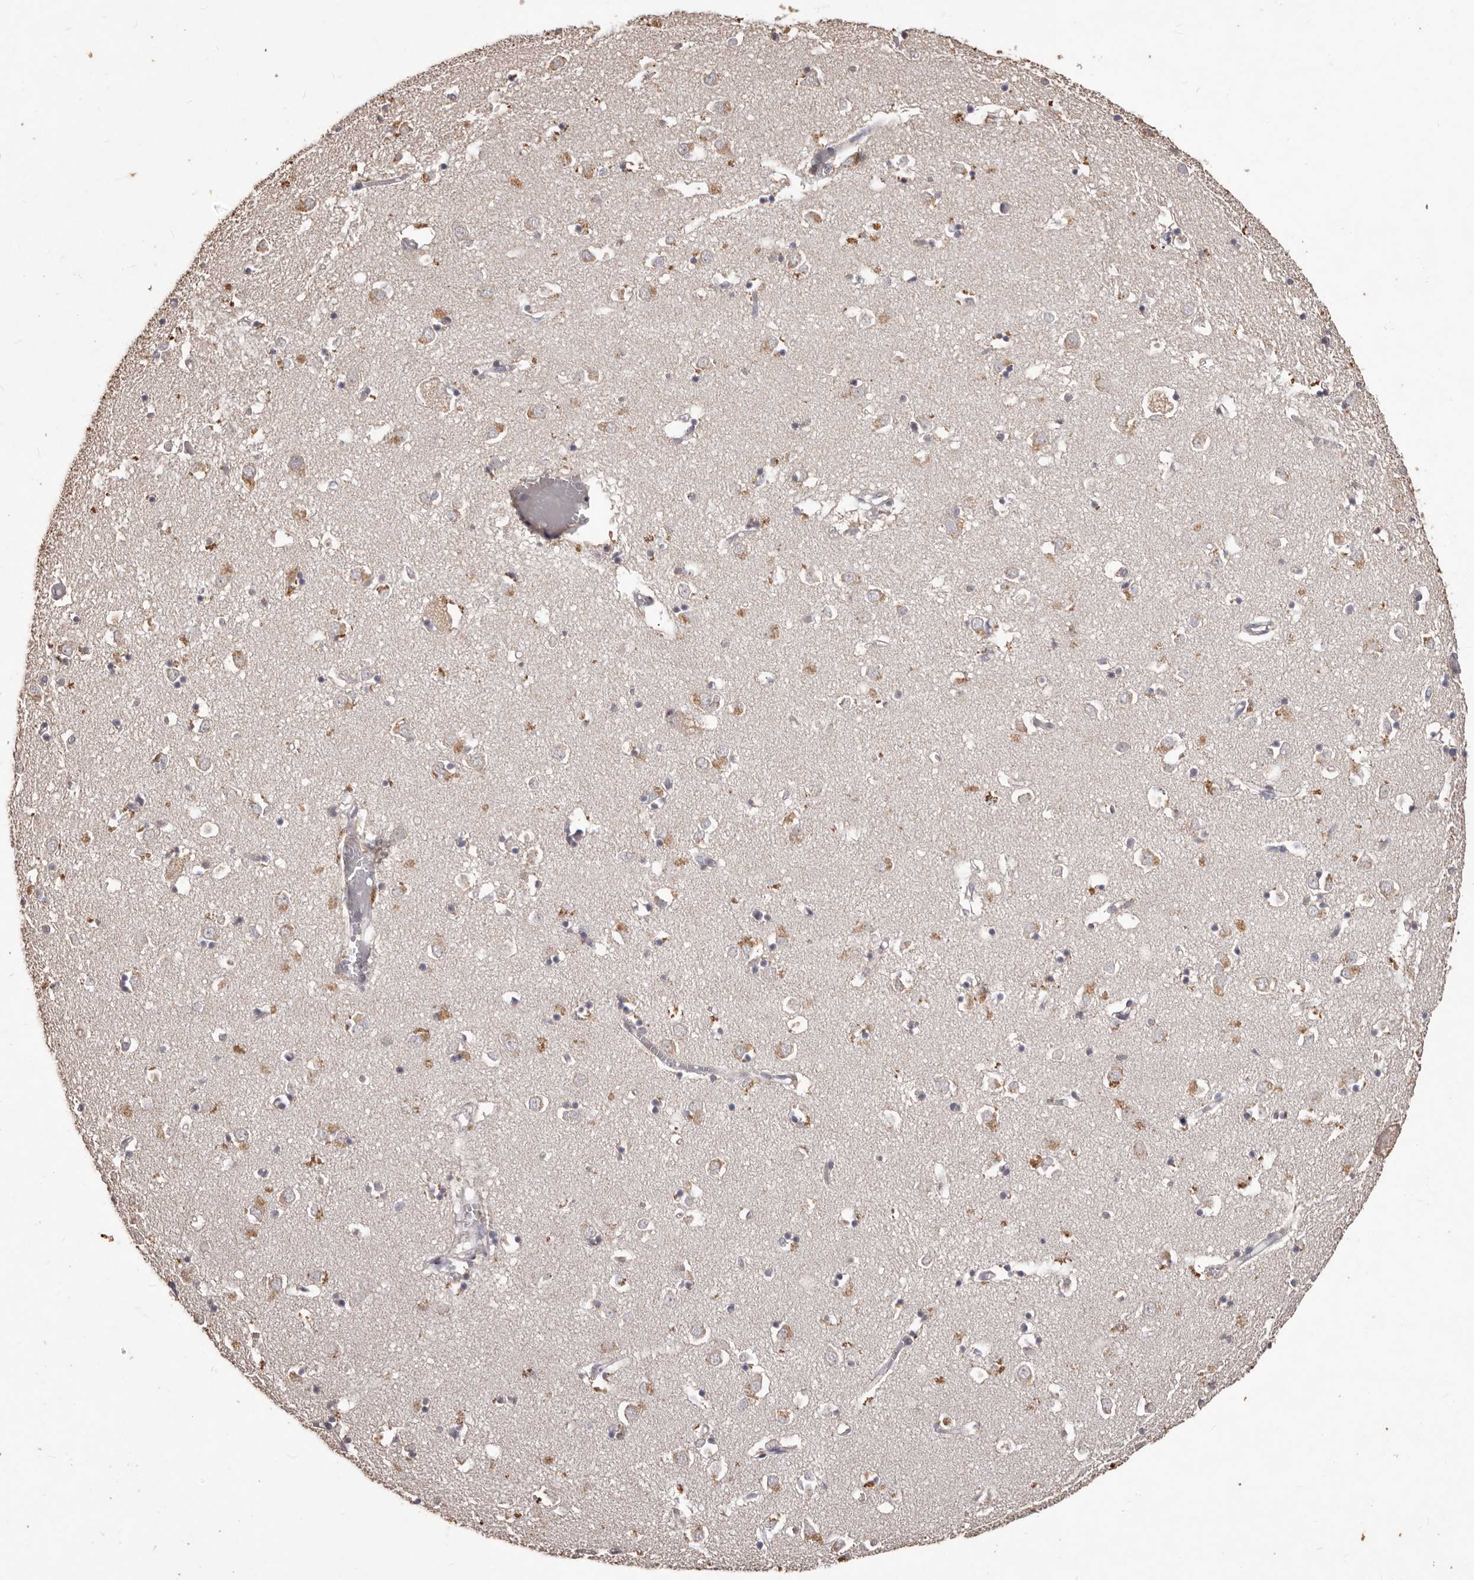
{"staining": {"intensity": "moderate", "quantity": "<25%", "location": "cytoplasmic/membranous"}, "tissue": "caudate", "cell_type": "Glial cells", "image_type": "normal", "snomed": [{"axis": "morphology", "description": "Normal tissue, NOS"}, {"axis": "topography", "description": "Lateral ventricle wall"}], "caption": "Immunohistochemical staining of unremarkable caudate reveals moderate cytoplasmic/membranous protein expression in approximately <25% of glial cells.", "gene": "PRSS27", "patient": {"sex": "male", "age": 70}}